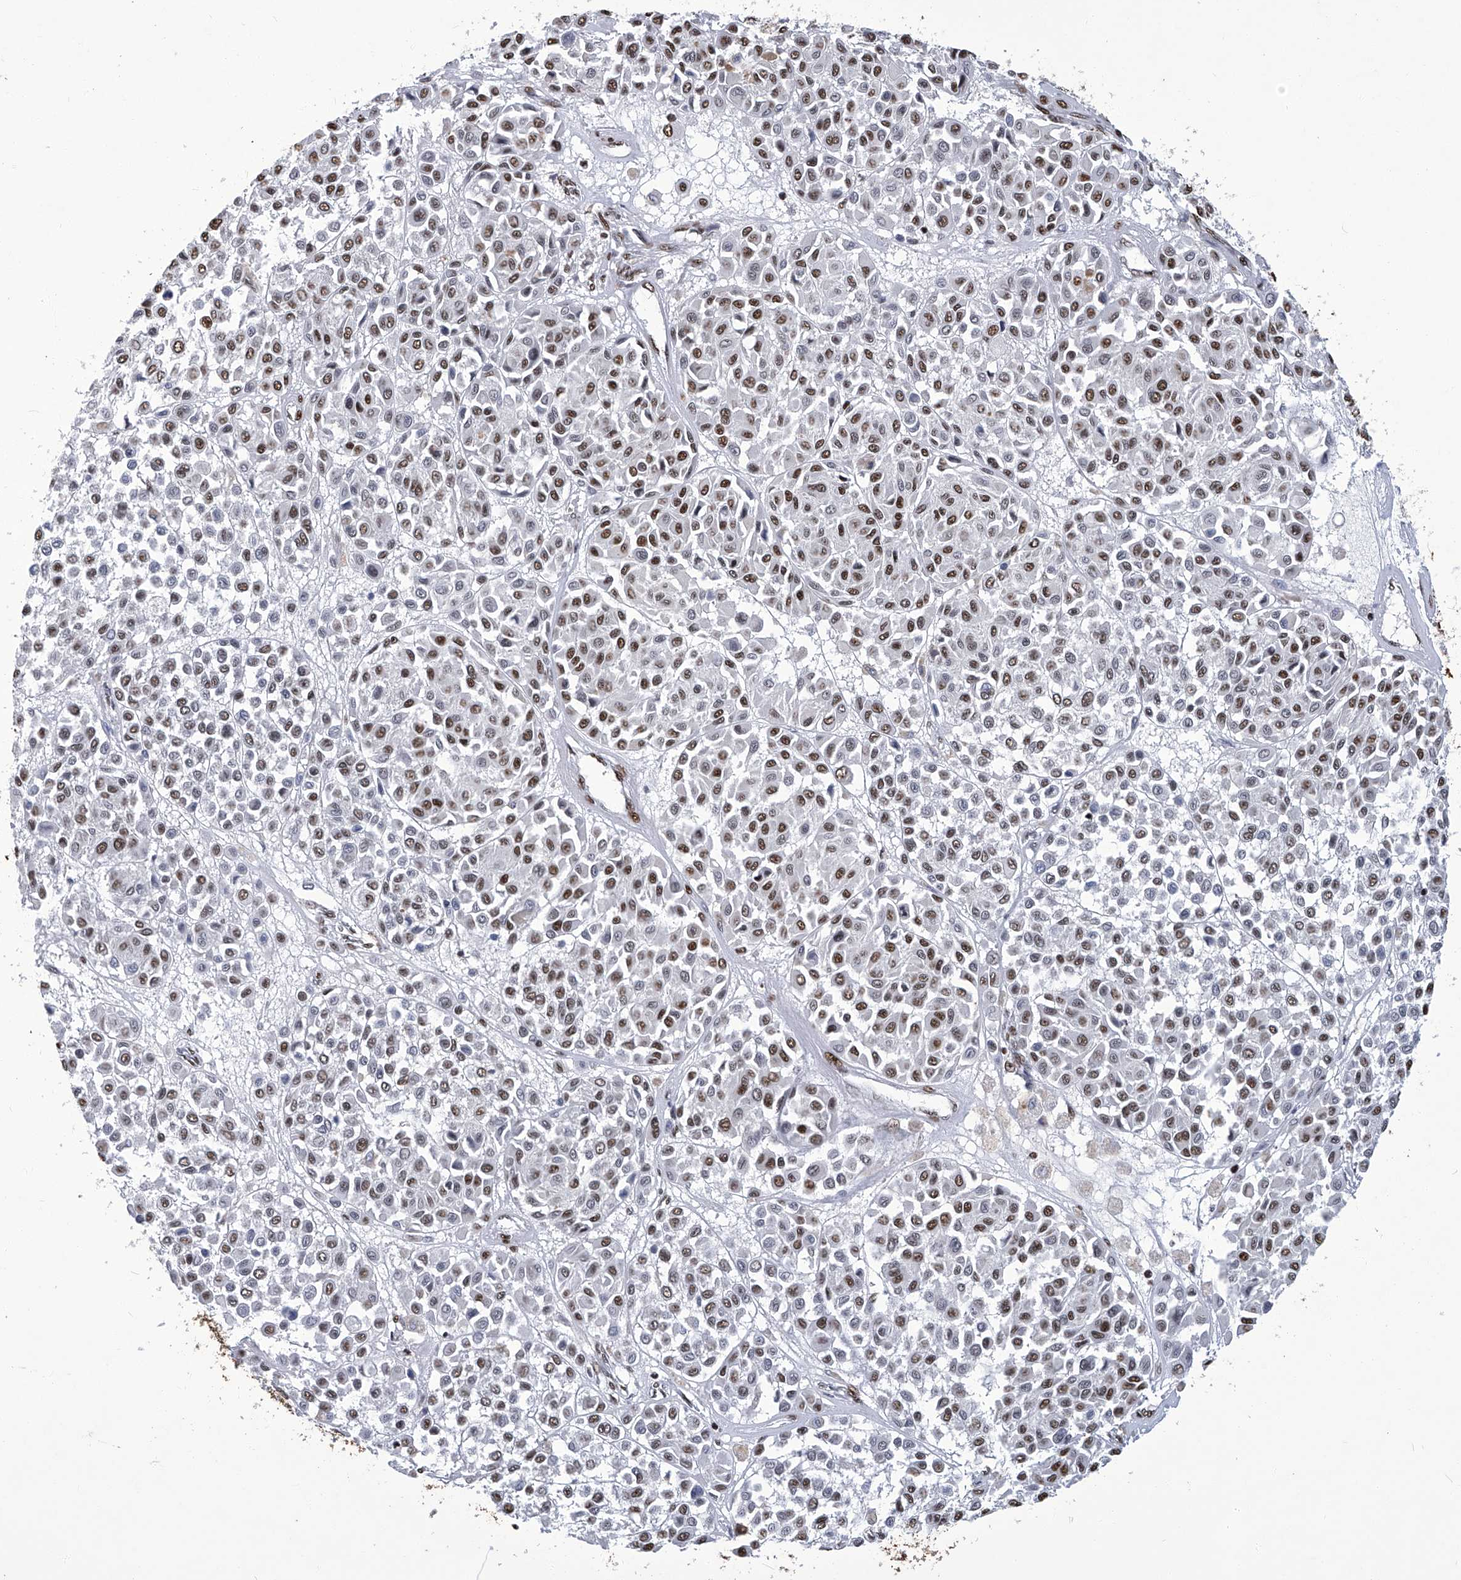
{"staining": {"intensity": "moderate", "quantity": ">75%", "location": "nuclear"}, "tissue": "melanoma", "cell_type": "Tumor cells", "image_type": "cancer", "snomed": [{"axis": "morphology", "description": "Malignant melanoma, Metastatic site"}, {"axis": "topography", "description": "Soft tissue"}], "caption": "Malignant melanoma (metastatic site) tissue reveals moderate nuclear positivity in about >75% of tumor cells", "gene": "HBP1", "patient": {"sex": "male", "age": 41}}